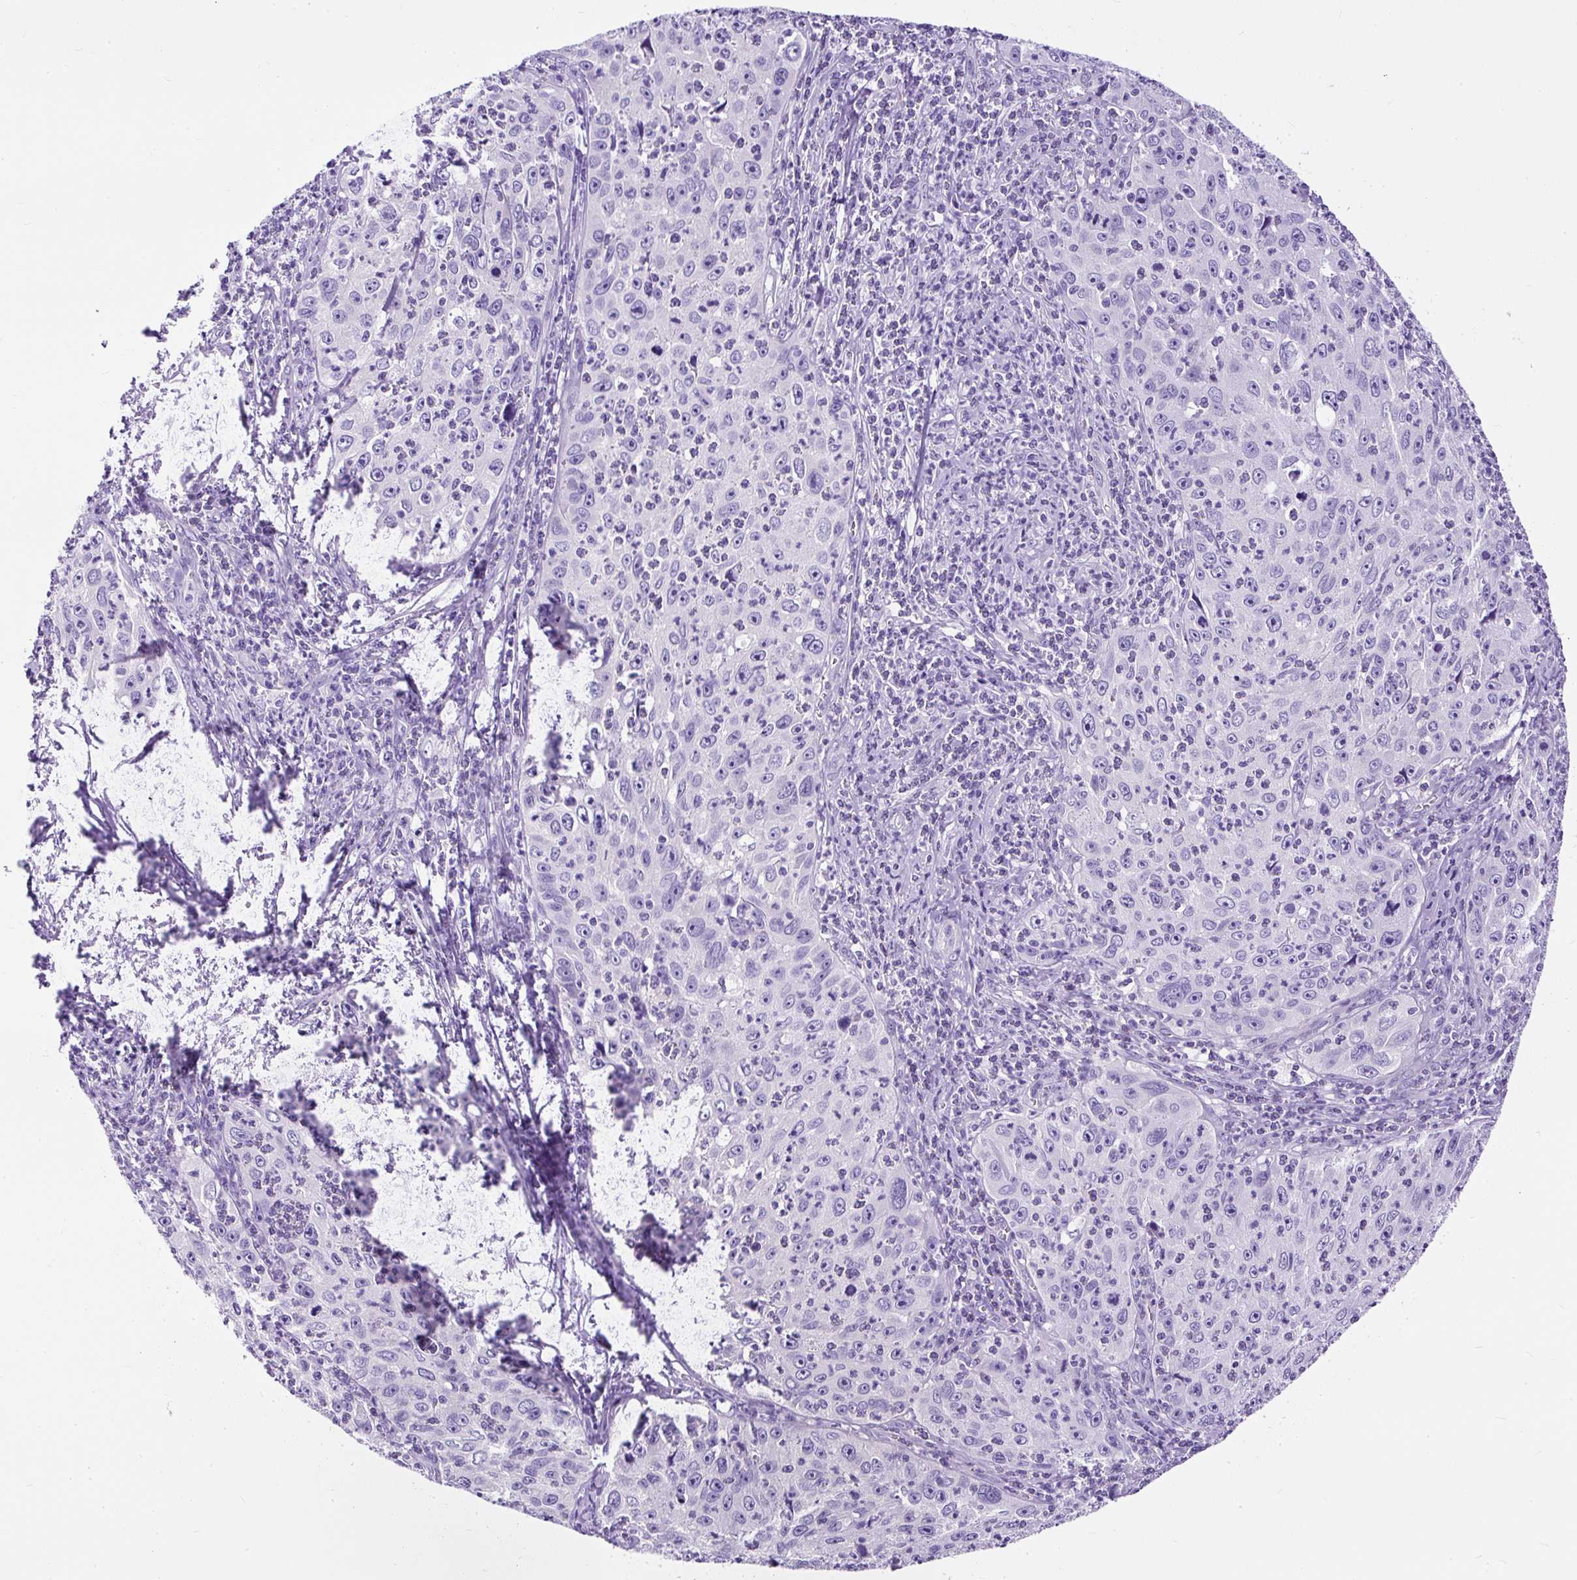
{"staining": {"intensity": "negative", "quantity": "none", "location": "none"}, "tissue": "cervical cancer", "cell_type": "Tumor cells", "image_type": "cancer", "snomed": [{"axis": "morphology", "description": "Squamous cell carcinoma, NOS"}, {"axis": "topography", "description": "Cervix"}], "caption": "The IHC histopathology image has no significant positivity in tumor cells of cervical cancer tissue.", "gene": "STOX2", "patient": {"sex": "female", "age": 30}}